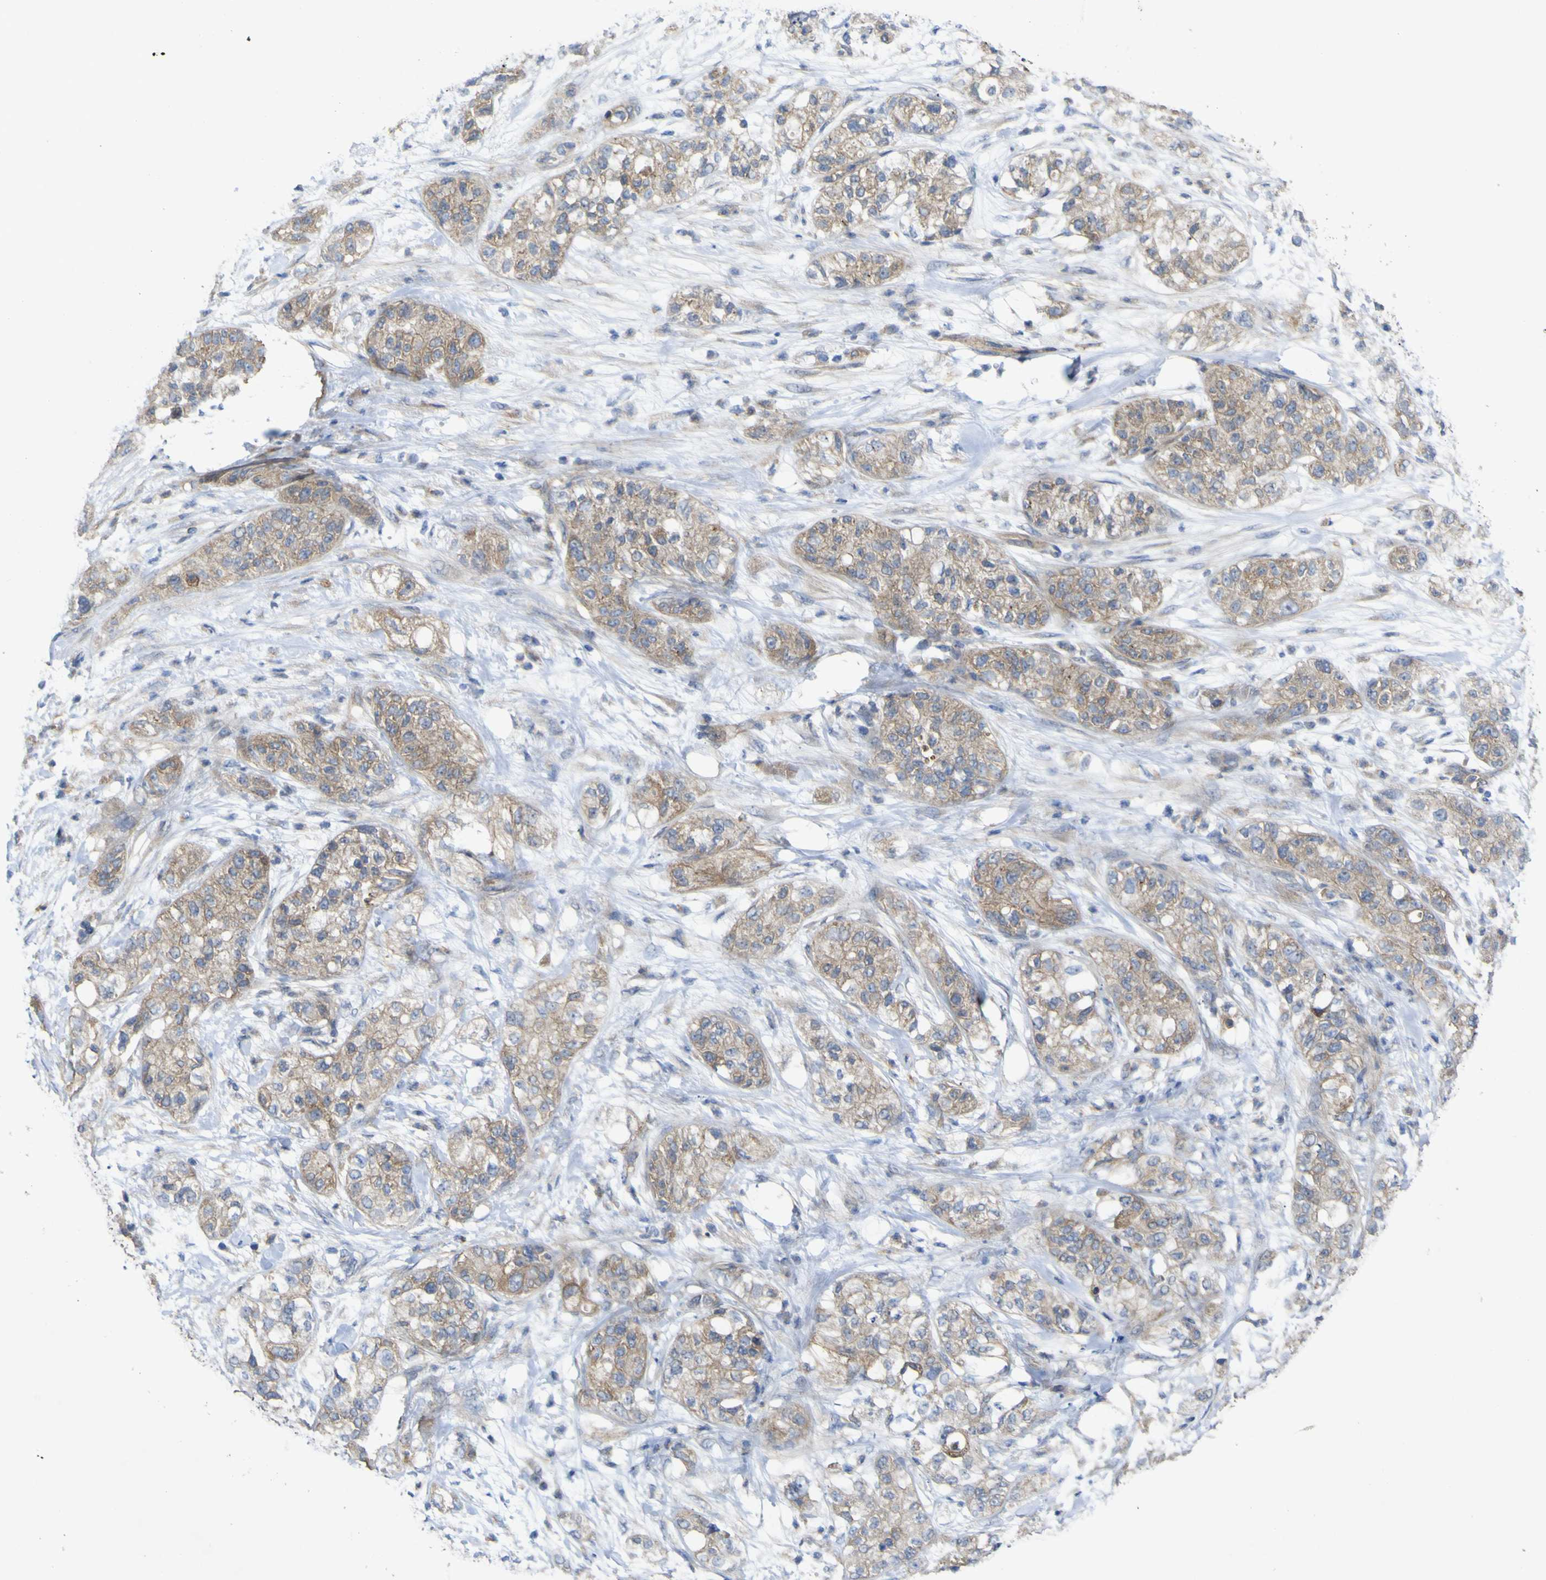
{"staining": {"intensity": "moderate", "quantity": ">75%", "location": "cytoplasmic/membranous"}, "tissue": "pancreatic cancer", "cell_type": "Tumor cells", "image_type": "cancer", "snomed": [{"axis": "morphology", "description": "Adenocarcinoma, NOS"}, {"axis": "topography", "description": "Pancreas"}], "caption": "Moderate cytoplasmic/membranous staining is present in approximately >75% of tumor cells in pancreatic adenocarcinoma.", "gene": "TNFSF15", "patient": {"sex": "female", "age": 78}}